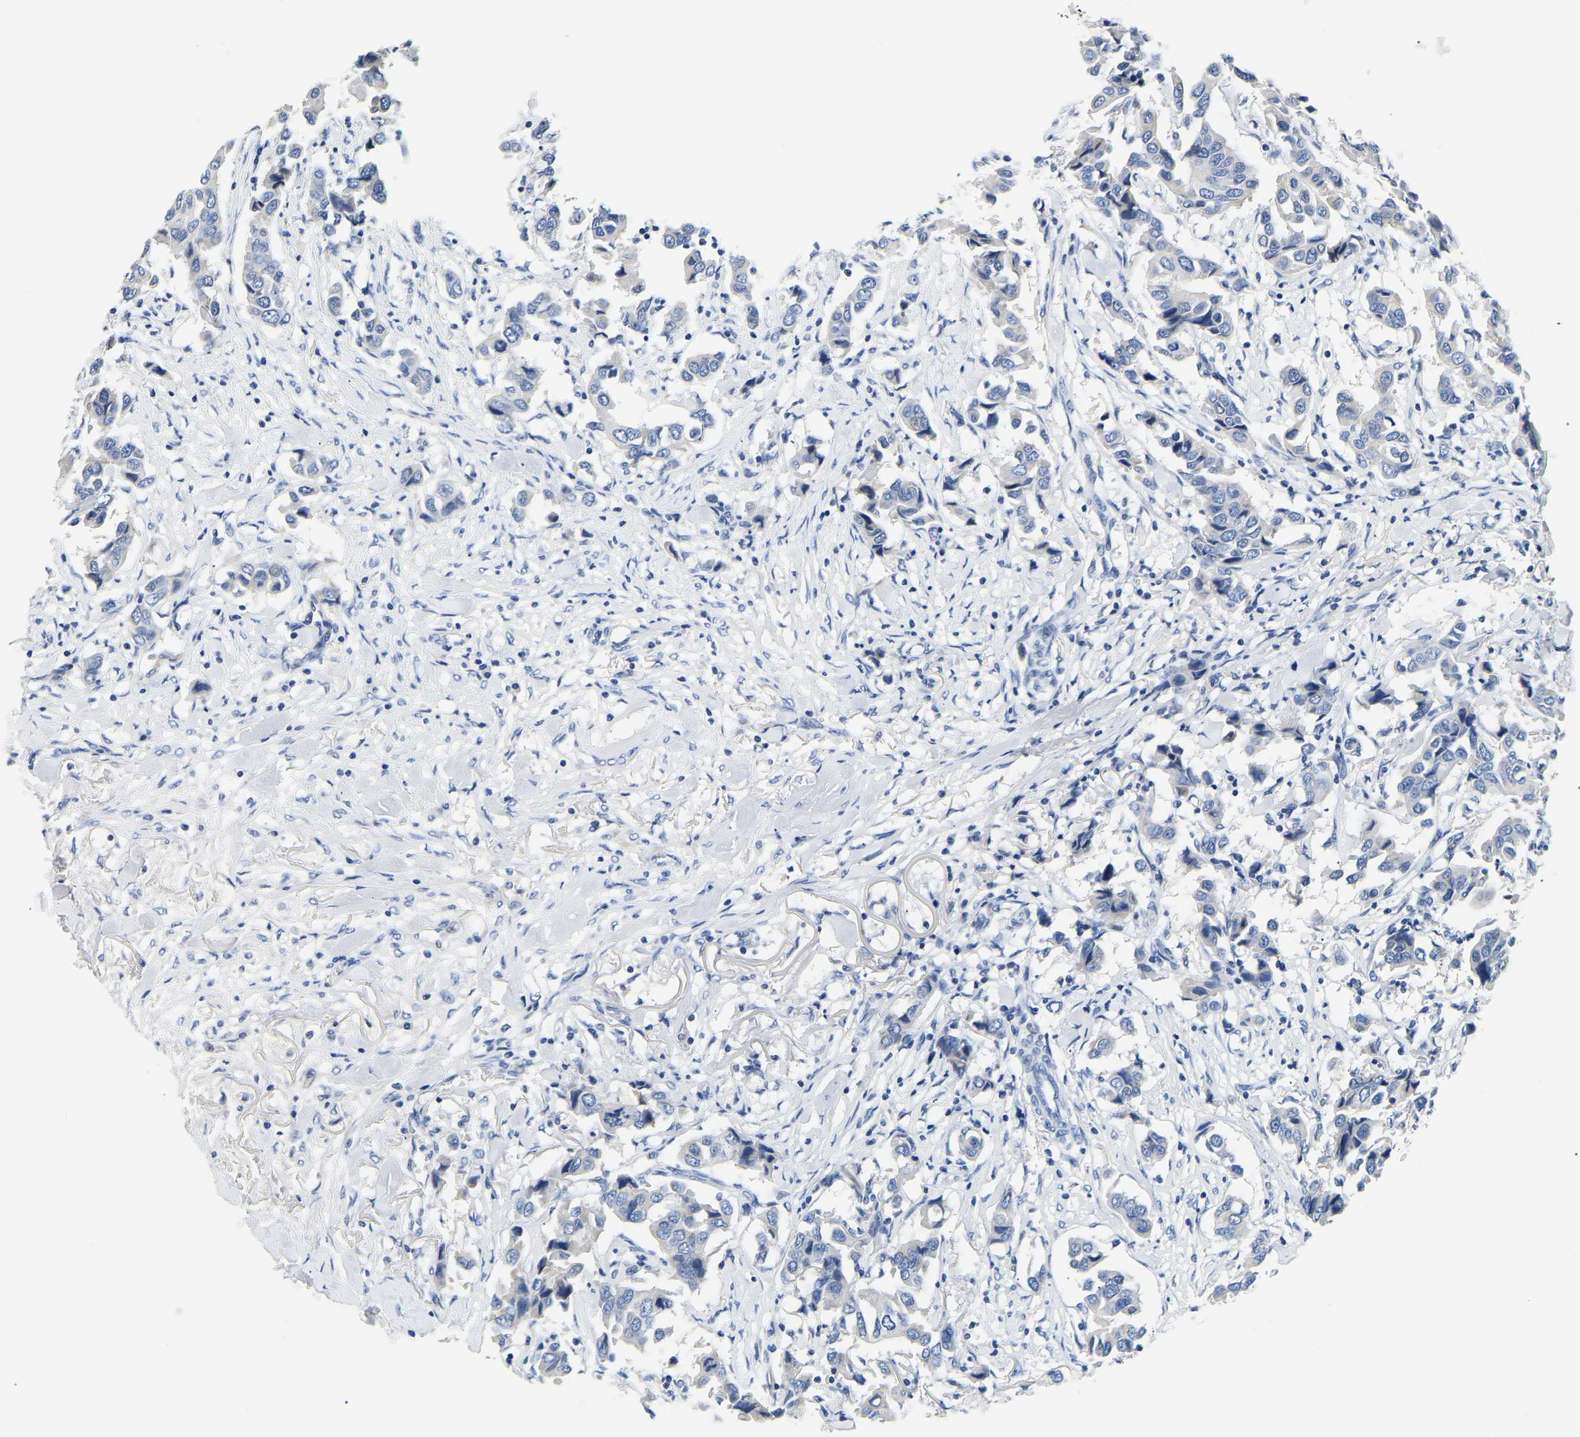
{"staining": {"intensity": "negative", "quantity": "none", "location": "none"}, "tissue": "breast cancer", "cell_type": "Tumor cells", "image_type": "cancer", "snomed": [{"axis": "morphology", "description": "Duct carcinoma"}, {"axis": "topography", "description": "Breast"}], "caption": "DAB (3,3'-diaminobenzidine) immunohistochemical staining of breast infiltrating ductal carcinoma displays no significant staining in tumor cells. (DAB (3,3'-diaminobenzidine) immunohistochemistry, high magnification).", "gene": "PCK2", "patient": {"sex": "female", "age": 80}}